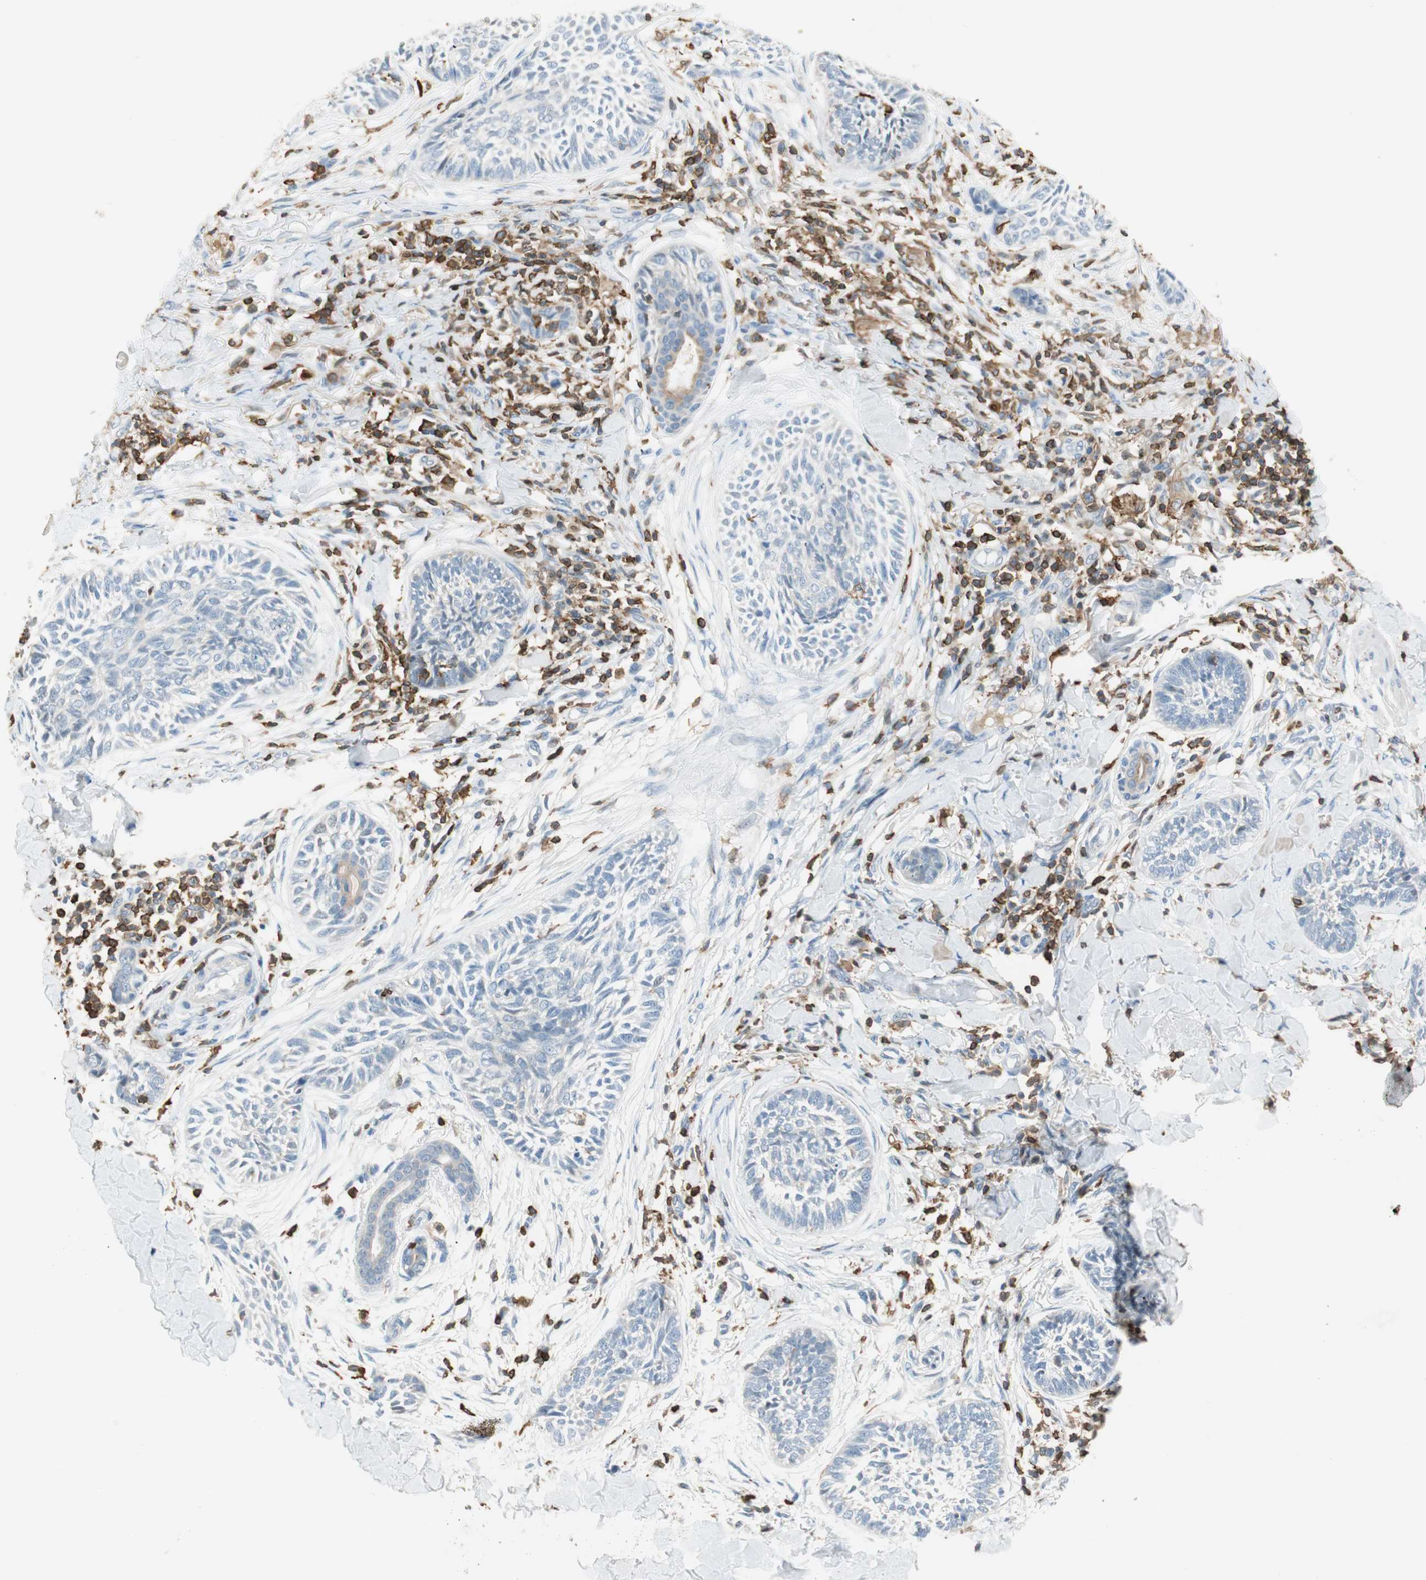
{"staining": {"intensity": "weak", "quantity": "25%-75%", "location": "cytoplasmic/membranous"}, "tissue": "skin cancer", "cell_type": "Tumor cells", "image_type": "cancer", "snomed": [{"axis": "morphology", "description": "Papilloma, NOS"}, {"axis": "morphology", "description": "Basal cell carcinoma"}, {"axis": "topography", "description": "Skin"}], "caption": "Immunohistochemical staining of skin papilloma exhibits weak cytoplasmic/membranous protein expression in approximately 25%-75% of tumor cells.", "gene": "HPGD", "patient": {"sex": "male", "age": 87}}